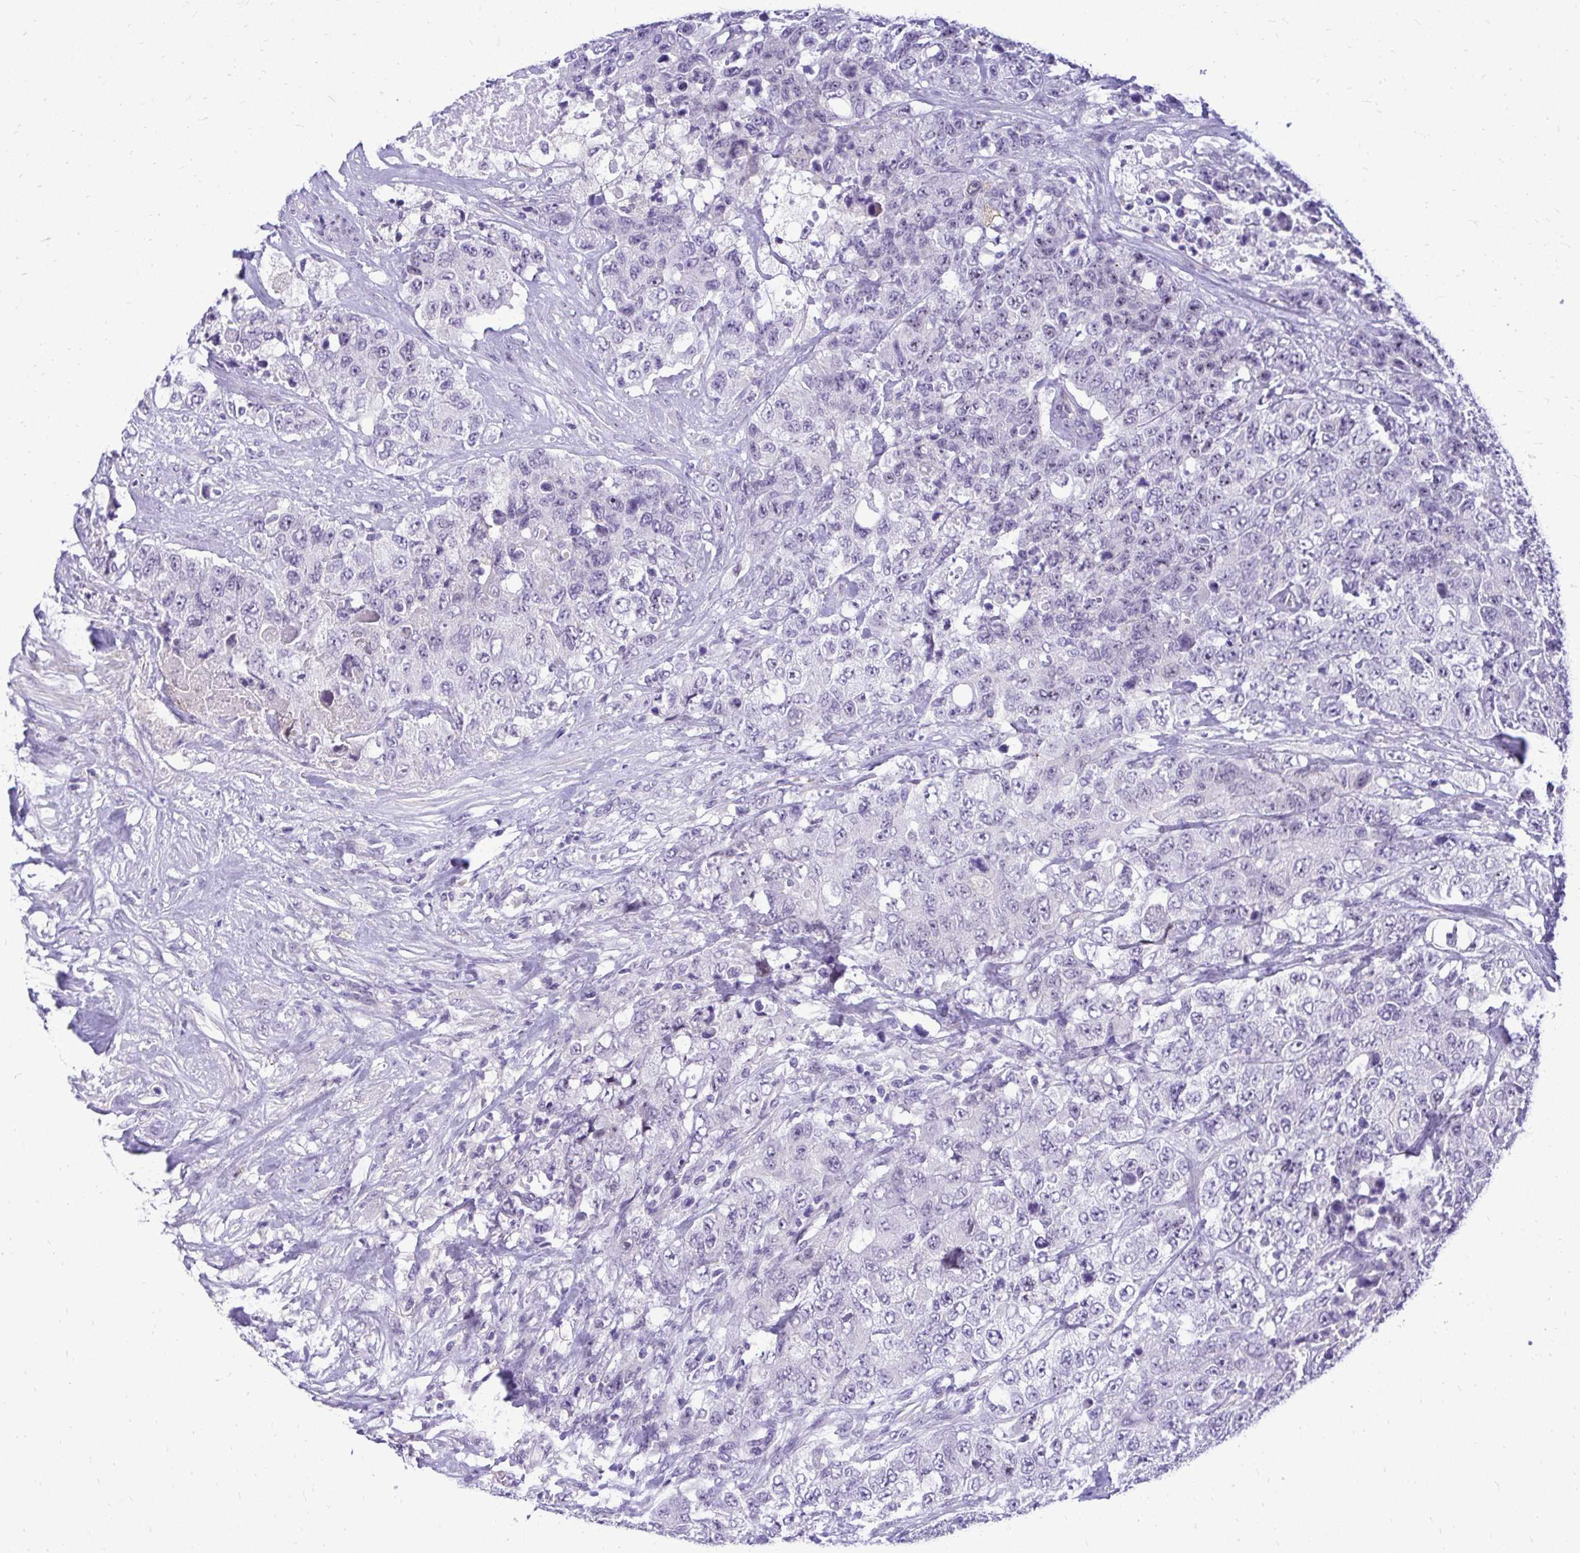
{"staining": {"intensity": "negative", "quantity": "none", "location": "none"}, "tissue": "urothelial cancer", "cell_type": "Tumor cells", "image_type": "cancer", "snomed": [{"axis": "morphology", "description": "Urothelial carcinoma, High grade"}, {"axis": "topography", "description": "Urinary bladder"}], "caption": "A photomicrograph of human urothelial cancer is negative for staining in tumor cells.", "gene": "ZSWIM9", "patient": {"sex": "female", "age": 78}}